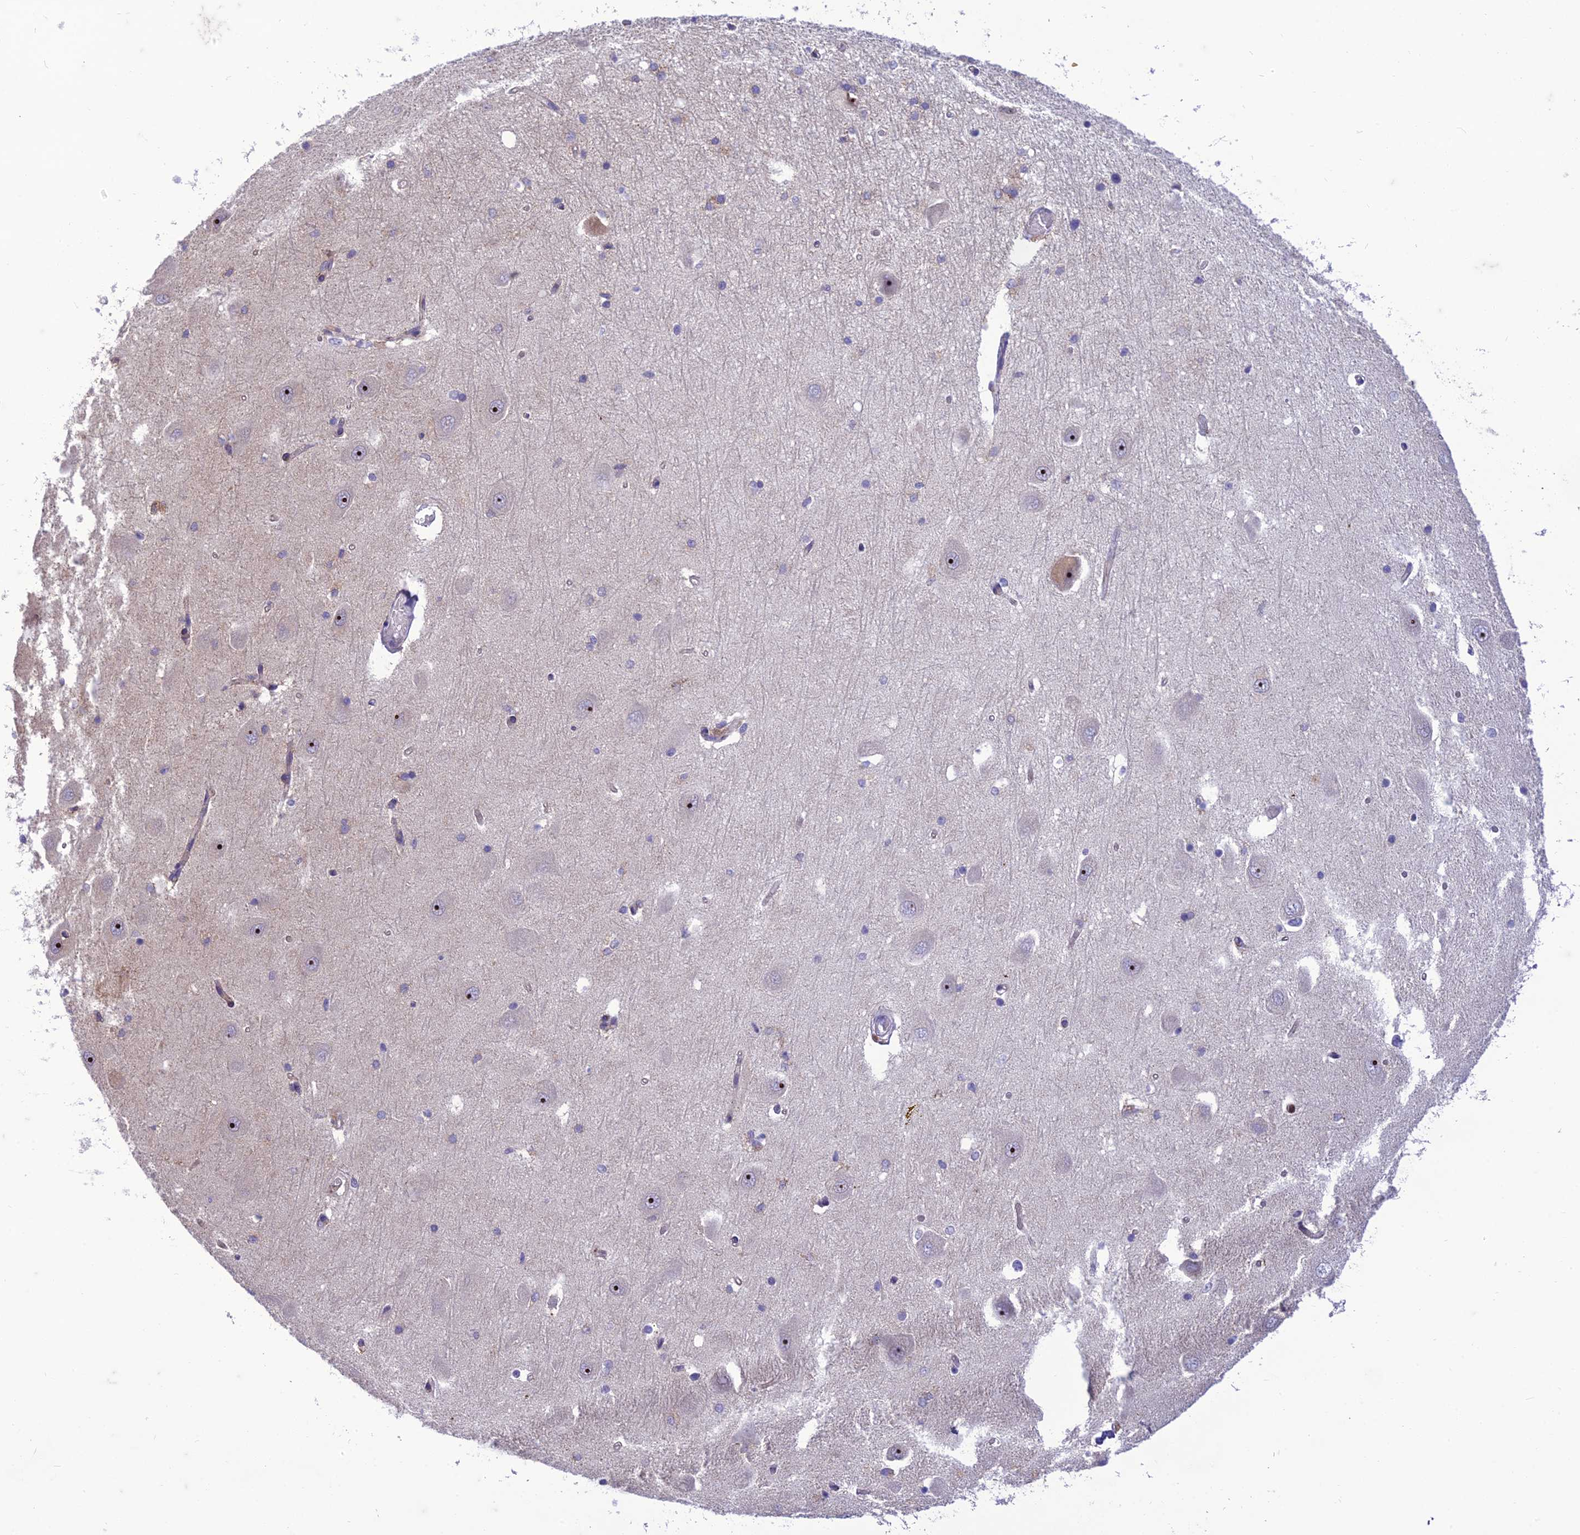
{"staining": {"intensity": "negative", "quantity": "none", "location": "none"}, "tissue": "hippocampus", "cell_type": "Glial cells", "image_type": "normal", "snomed": [{"axis": "morphology", "description": "Normal tissue, NOS"}, {"axis": "topography", "description": "Hippocampus"}], "caption": "This is an immunohistochemistry (IHC) histopathology image of unremarkable human hippocampus. There is no staining in glial cells.", "gene": "ITGAE", "patient": {"sex": "male", "age": 45}}